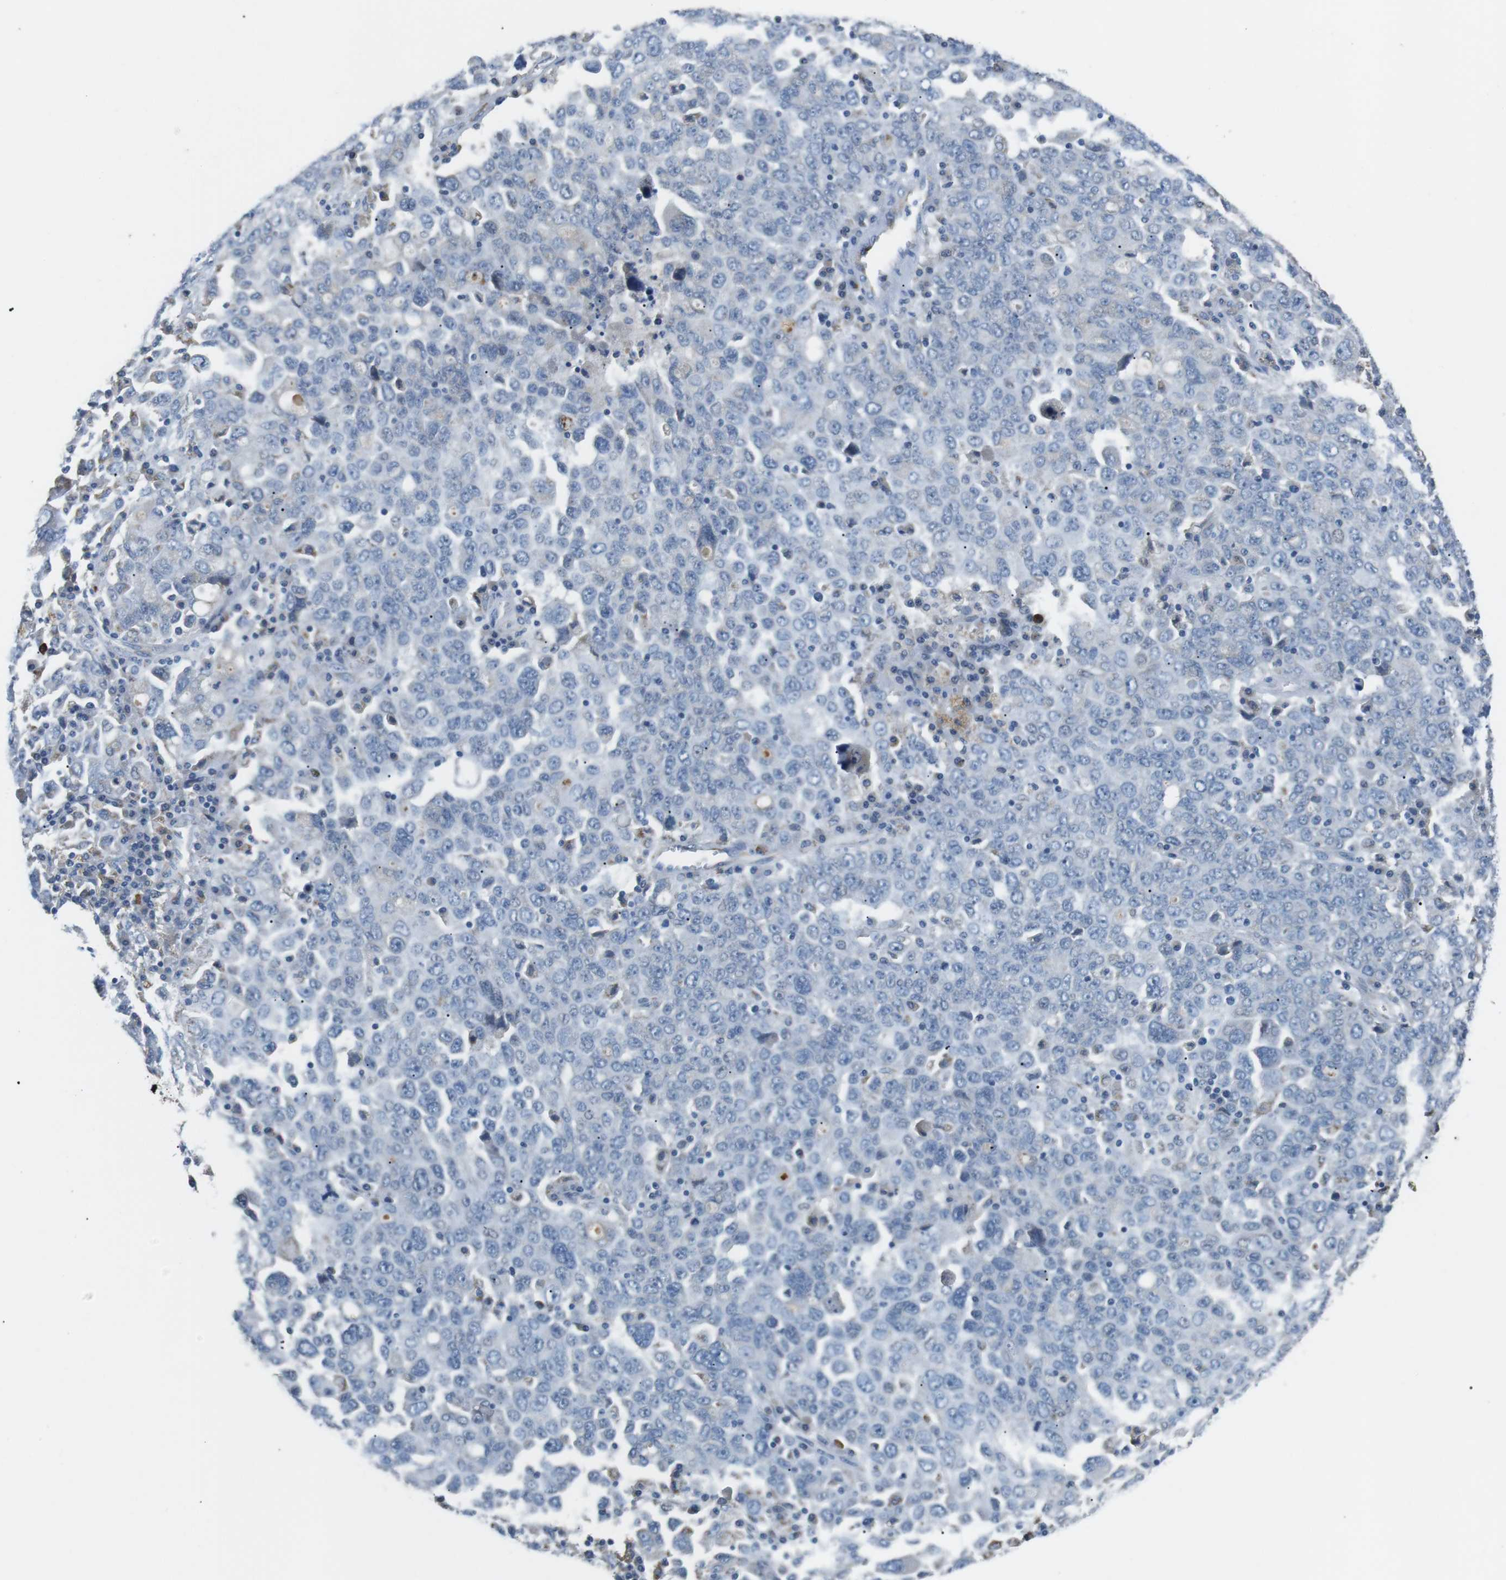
{"staining": {"intensity": "negative", "quantity": "none", "location": "none"}, "tissue": "ovarian cancer", "cell_type": "Tumor cells", "image_type": "cancer", "snomed": [{"axis": "morphology", "description": "Carcinoma, endometroid"}, {"axis": "topography", "description": "Ovary"}], "caption": "The immunohistochemistry micrograph has no significant expression in tumor cells of ovarian endometroid carcinoma tissue. Nuclei are stained in blue.", "gene": "CD300E", "patient": {"sex": "female", "age": 62}}